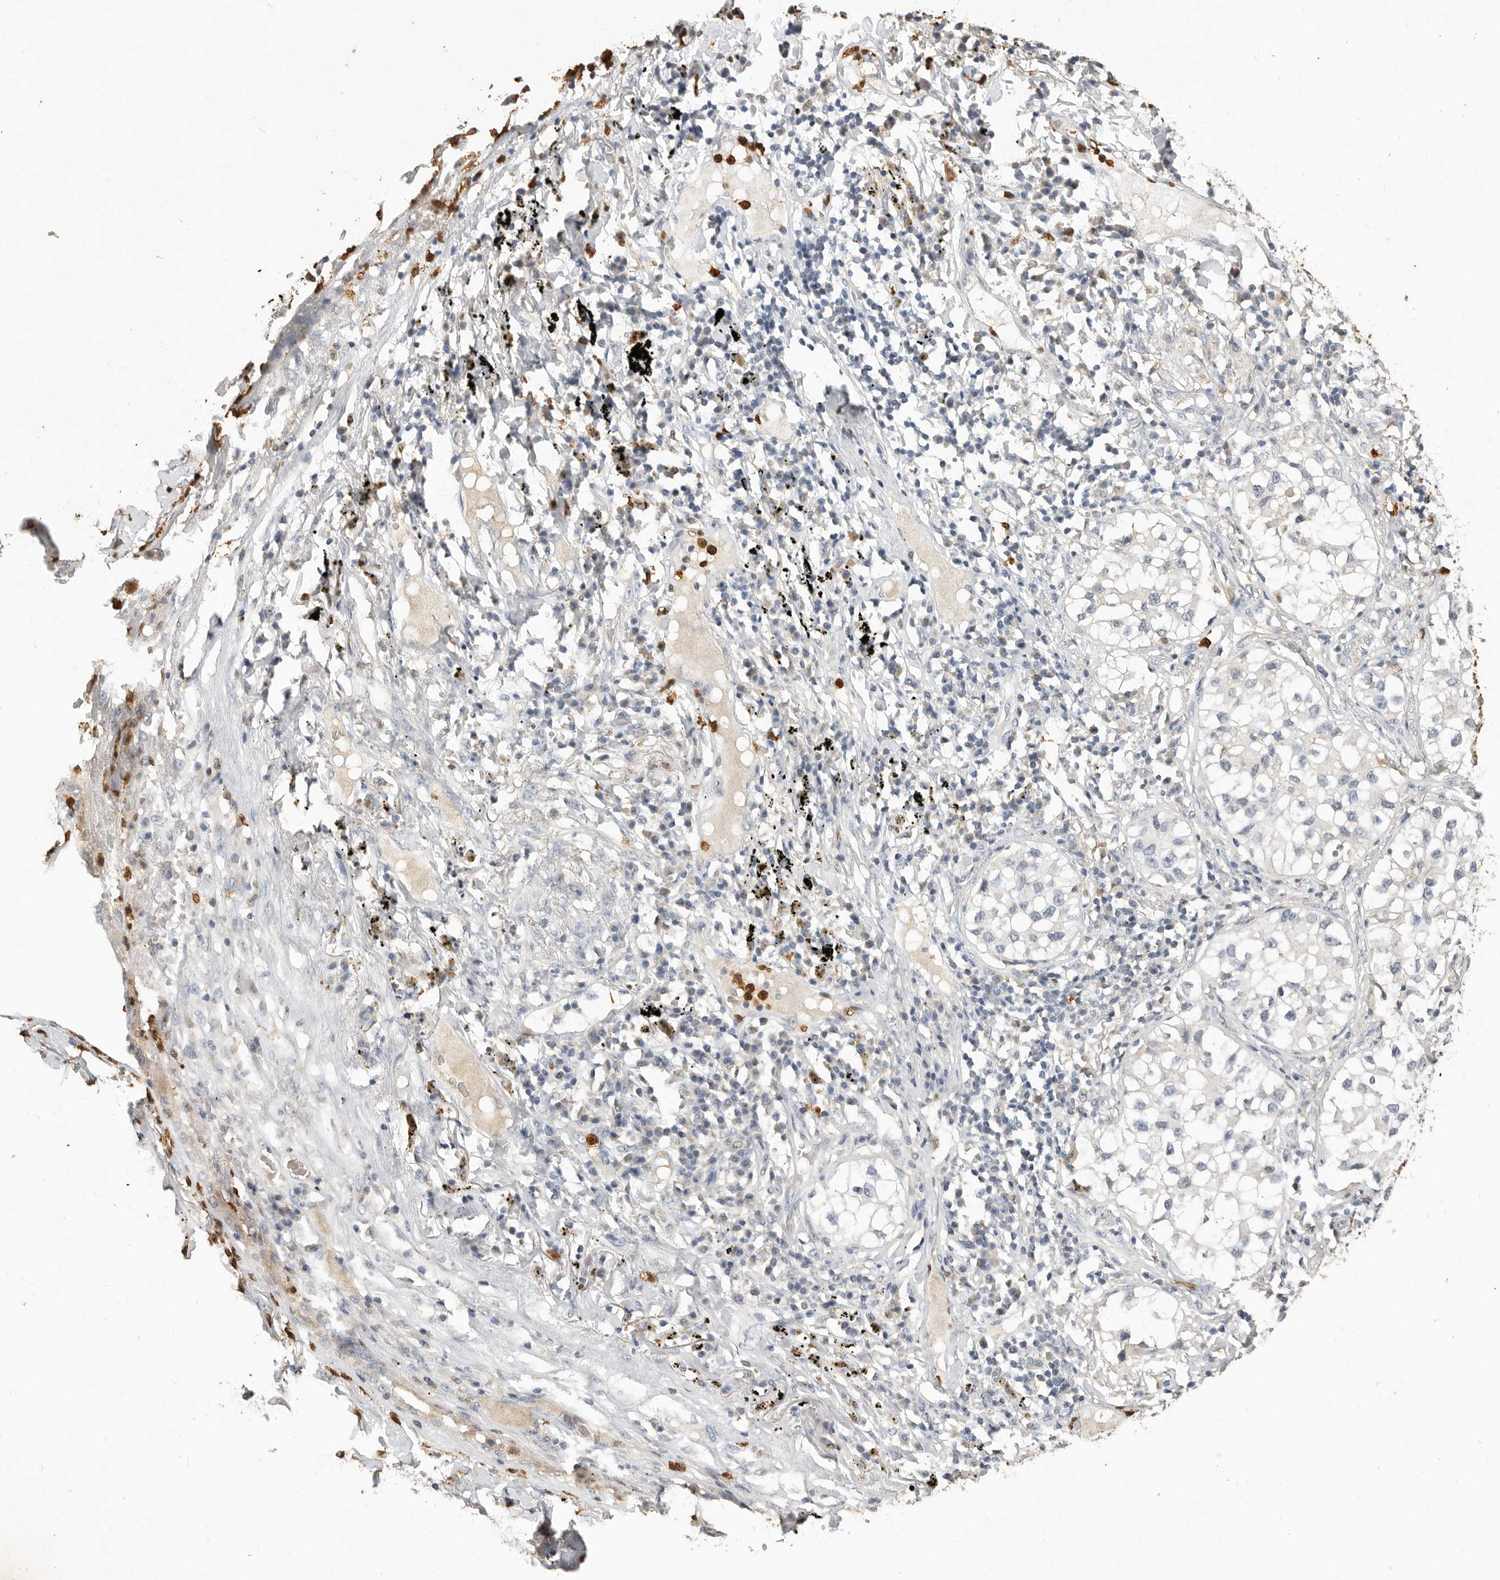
{"staining": {"intensity": "negative", "quantity": "none", "location": "none"}, "tissue": "lung cancer", "cell_type": "Tumor cells", "image_type": "cancer", "snomed": [{"axis": "morphology", "description": "Adenocarcinoma, NOS"}, {"axis": "topography", "description": "Lung"}], "caption": "Immunohistochemical staining of lung cancer displays no significant expression in tumor cells. Brightfield microscopy of immunohistochemistry stained with DAB (3,3'-diaminobenzidine) (brown) and hematoxylin (blue), captured at high magnification.", "gene": "LTBR", "patient": {"sex": "male", "age": 63}}